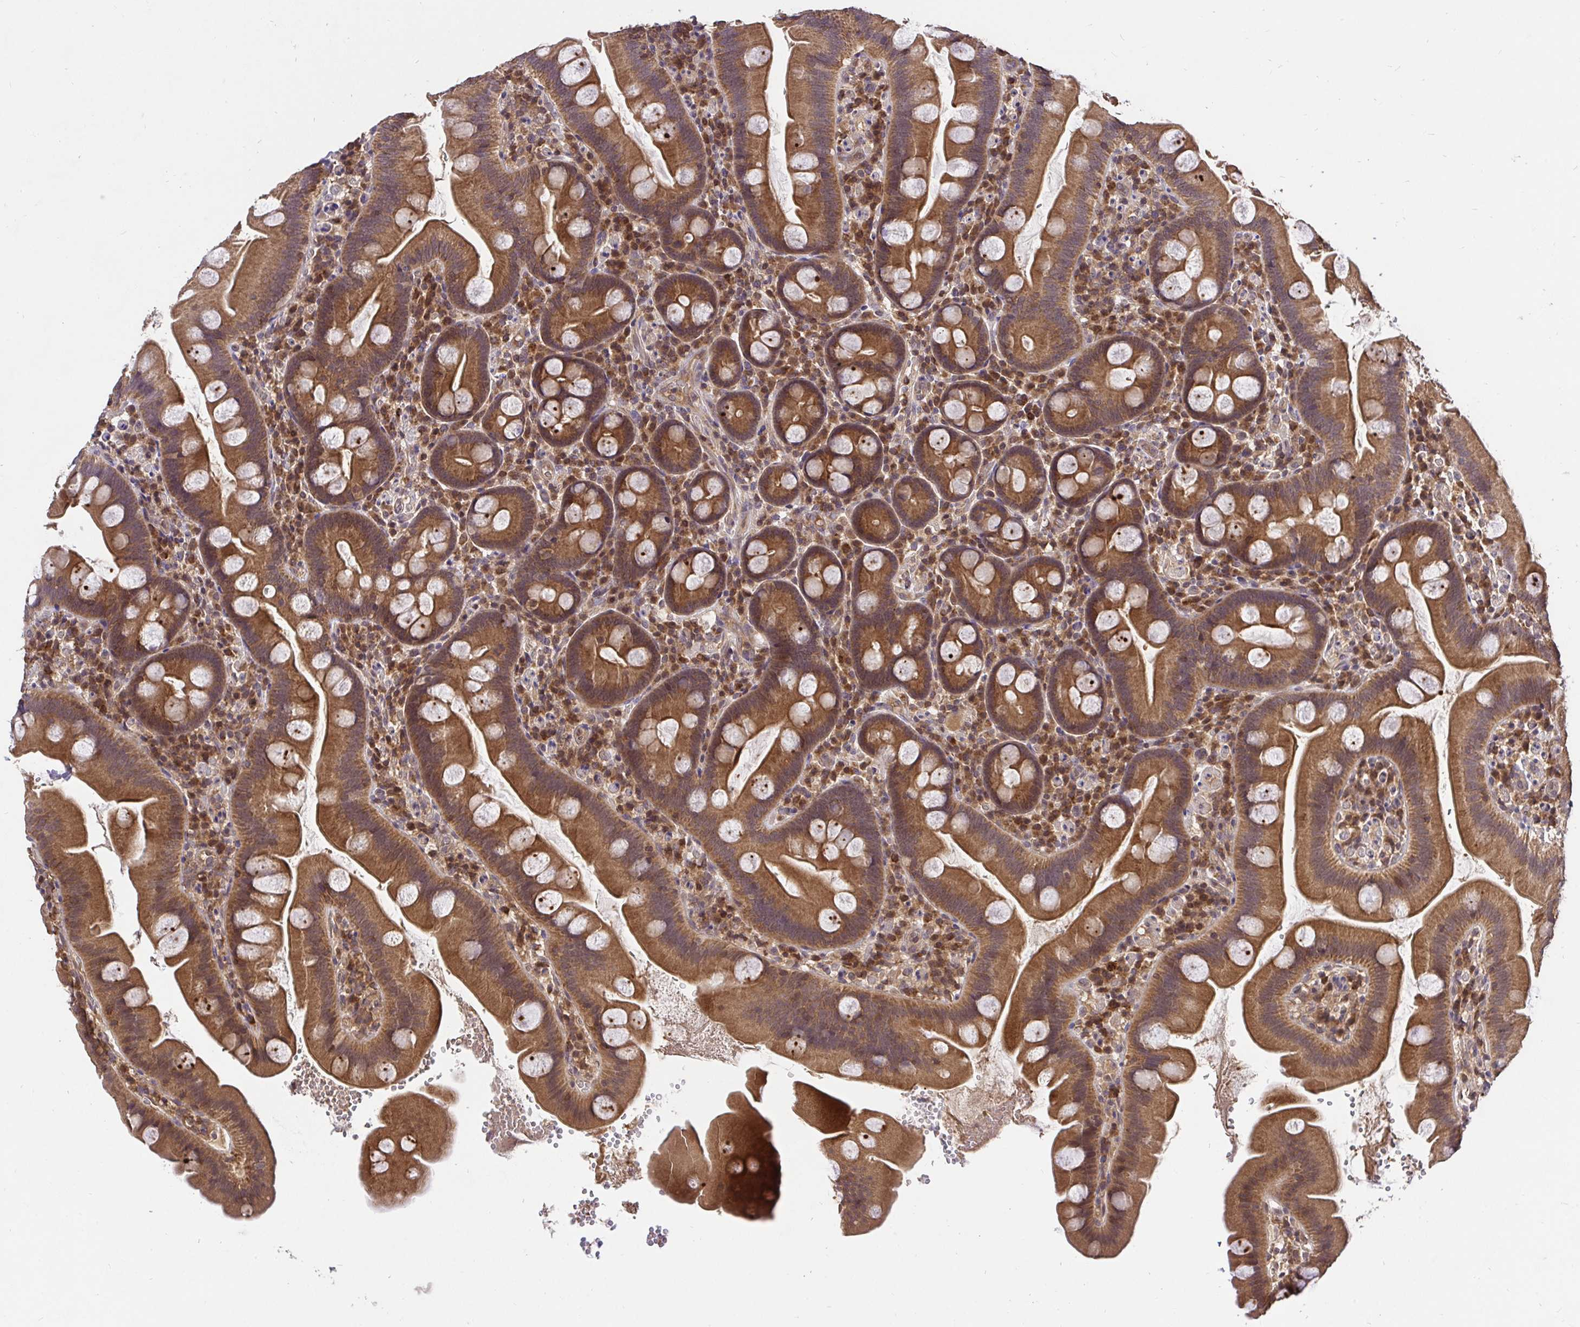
{"staining": {"intensity": "moderate", "quantity": ">75%", "location": "cytoplasmic/membranous"}, "tissue": "small intestine", "cell_type": "Glandular cells", "image_type": "normal", "snomed": [{"axis": "morphology", "description": "Normal tissue, NOS"}, {"axis": "topography", "description": "Small intestine"}], "caption": "DAB (3,3'-diaminobenzidine) immunohistochemical staining of normal small intestine shows moderate cytoplasmic/membranous protein positivity in about >75% of glandular cells.", "gene": "UBE2M", "patient": {"sex": "female", "age": 68}}